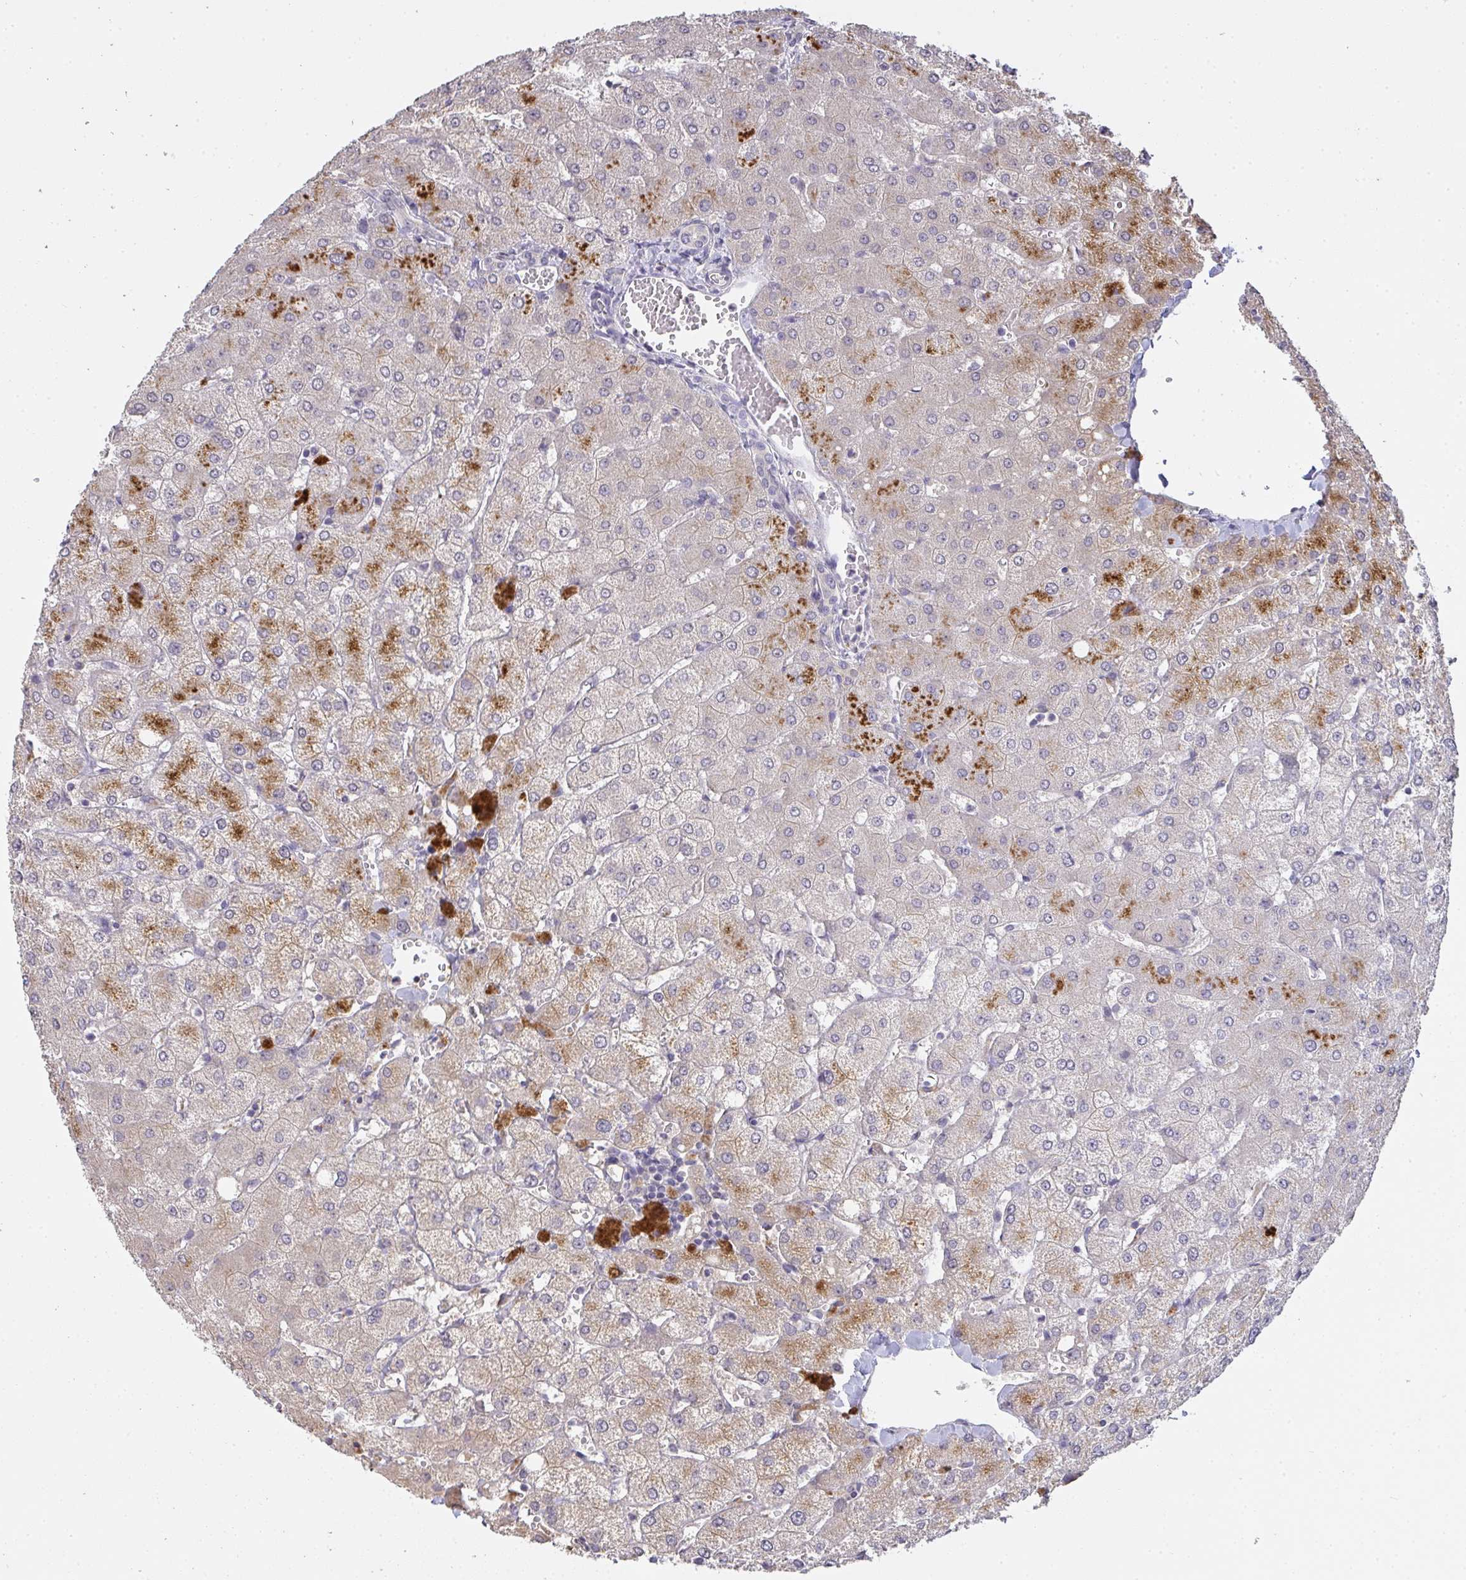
{"staining": {"intensity": "negative", "quantity": "none", "location": "none"}, "tissue": "liver", "cell_type": "Cholangiocytes", "image_type": "normal", "snomed": [{"axis": "morphology", "description": "Normal tissue, NOS"}, {"axis": "topography", "description": "Liver"}], "caption": "The histopathology image exhibits no significant expression in cholangiocytes of liver. Nuclei are stained in blue.", "gene": "TMEM219", "patient": {"sex": "female", "age": 54}}